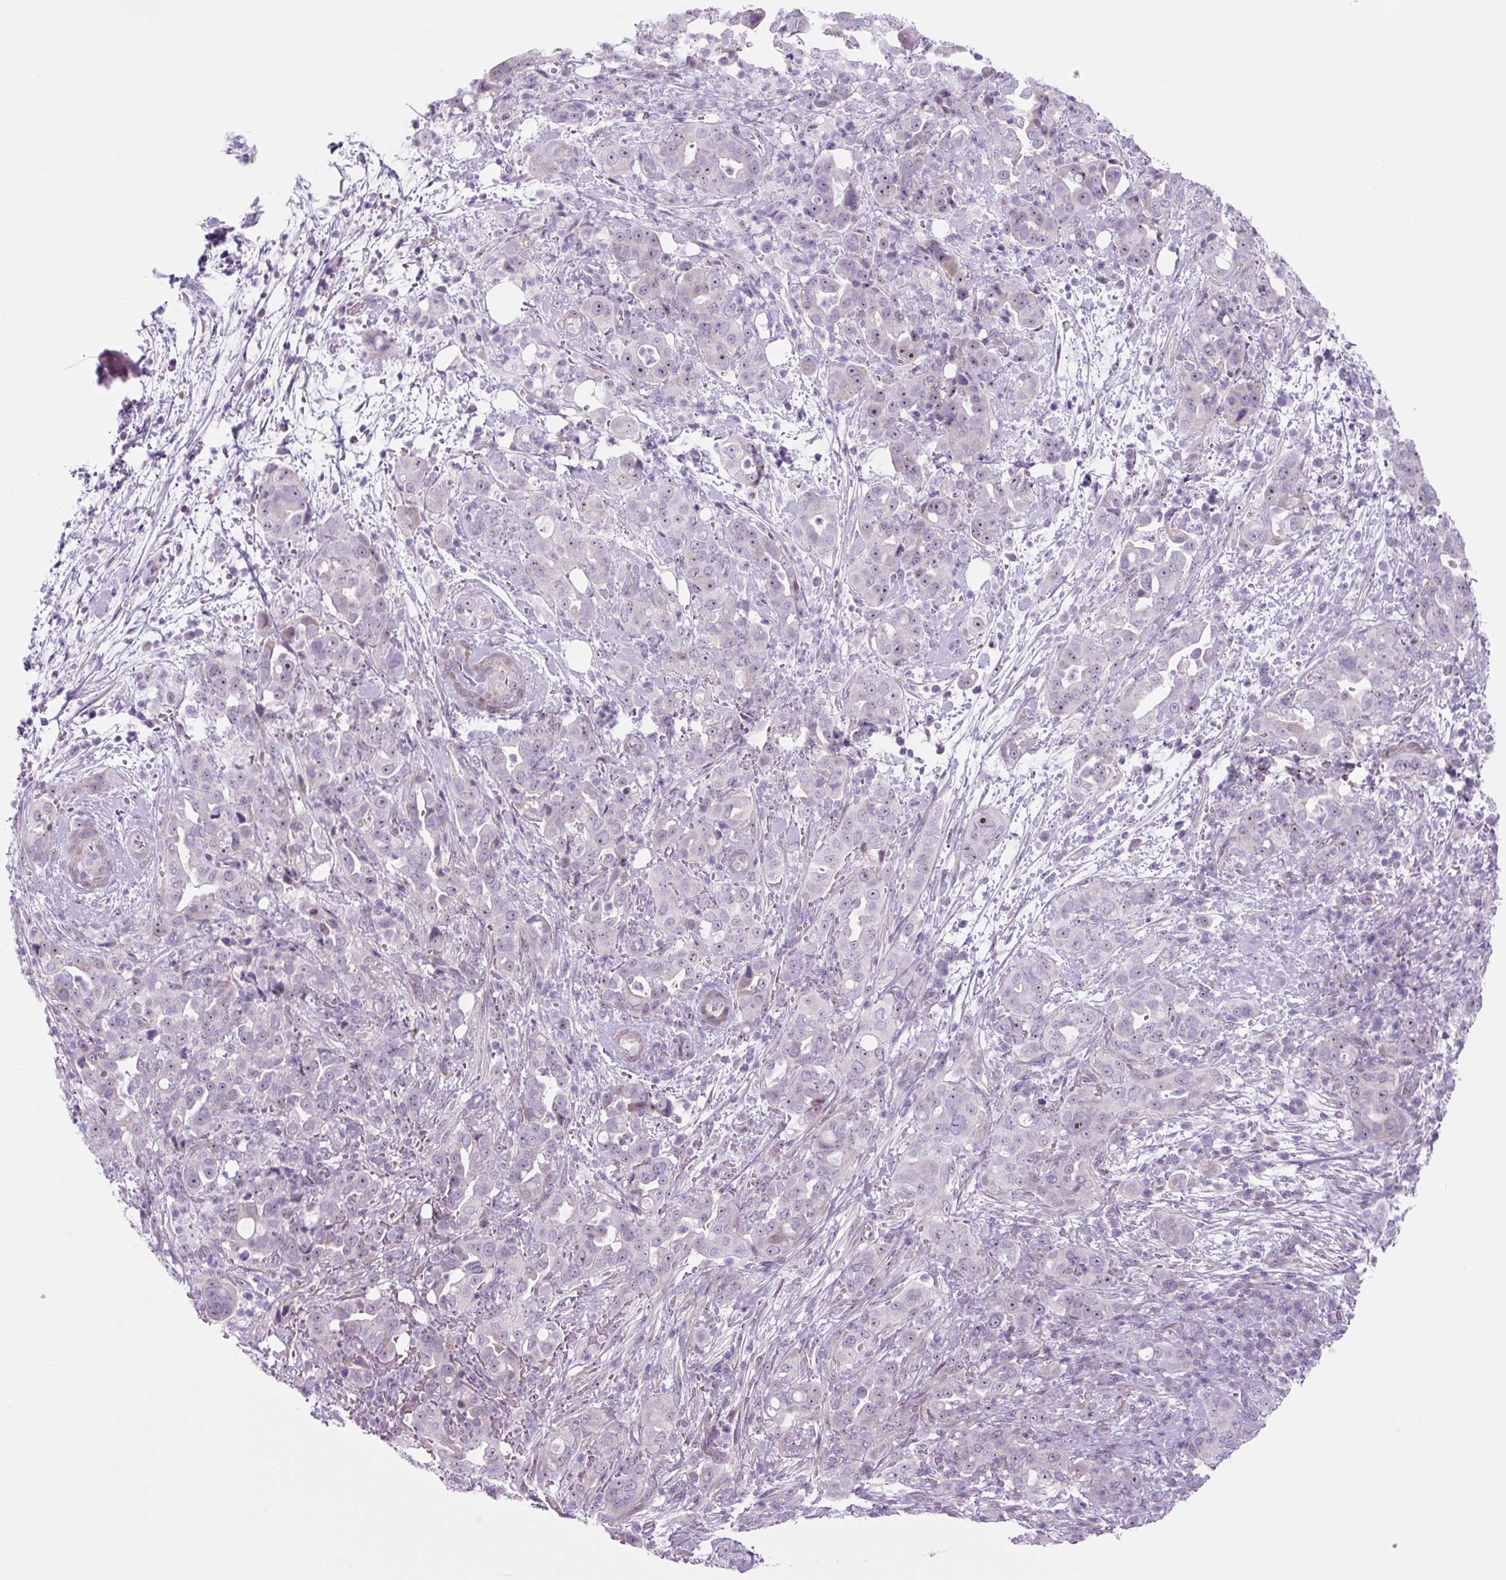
{"staining": {"intensity": "moderate", "quantity": "<25%", "location": "nuclear"}, "tissue": "pancreatic cancer", "cell_type": "Tumor cells", "image_type": "cancer", "snomed": [{"axis": "morphology", "description": "Normal tissue, NOS"}, {"axis": "morphology", "description": "Adenocarcinoma, NOS"}, {"axis": "topography", "description": "Lymph node"}, {"axis": "topography", "description": "Pancreas"}], "caption": "IHC of human adenocarcinoma (pancreatic) demonstrates low levels of moderate nuclear expression in approximately <25% of tumor cells.", "gene": "RRS1", "patient": {"sex": "female", "age": 67}}